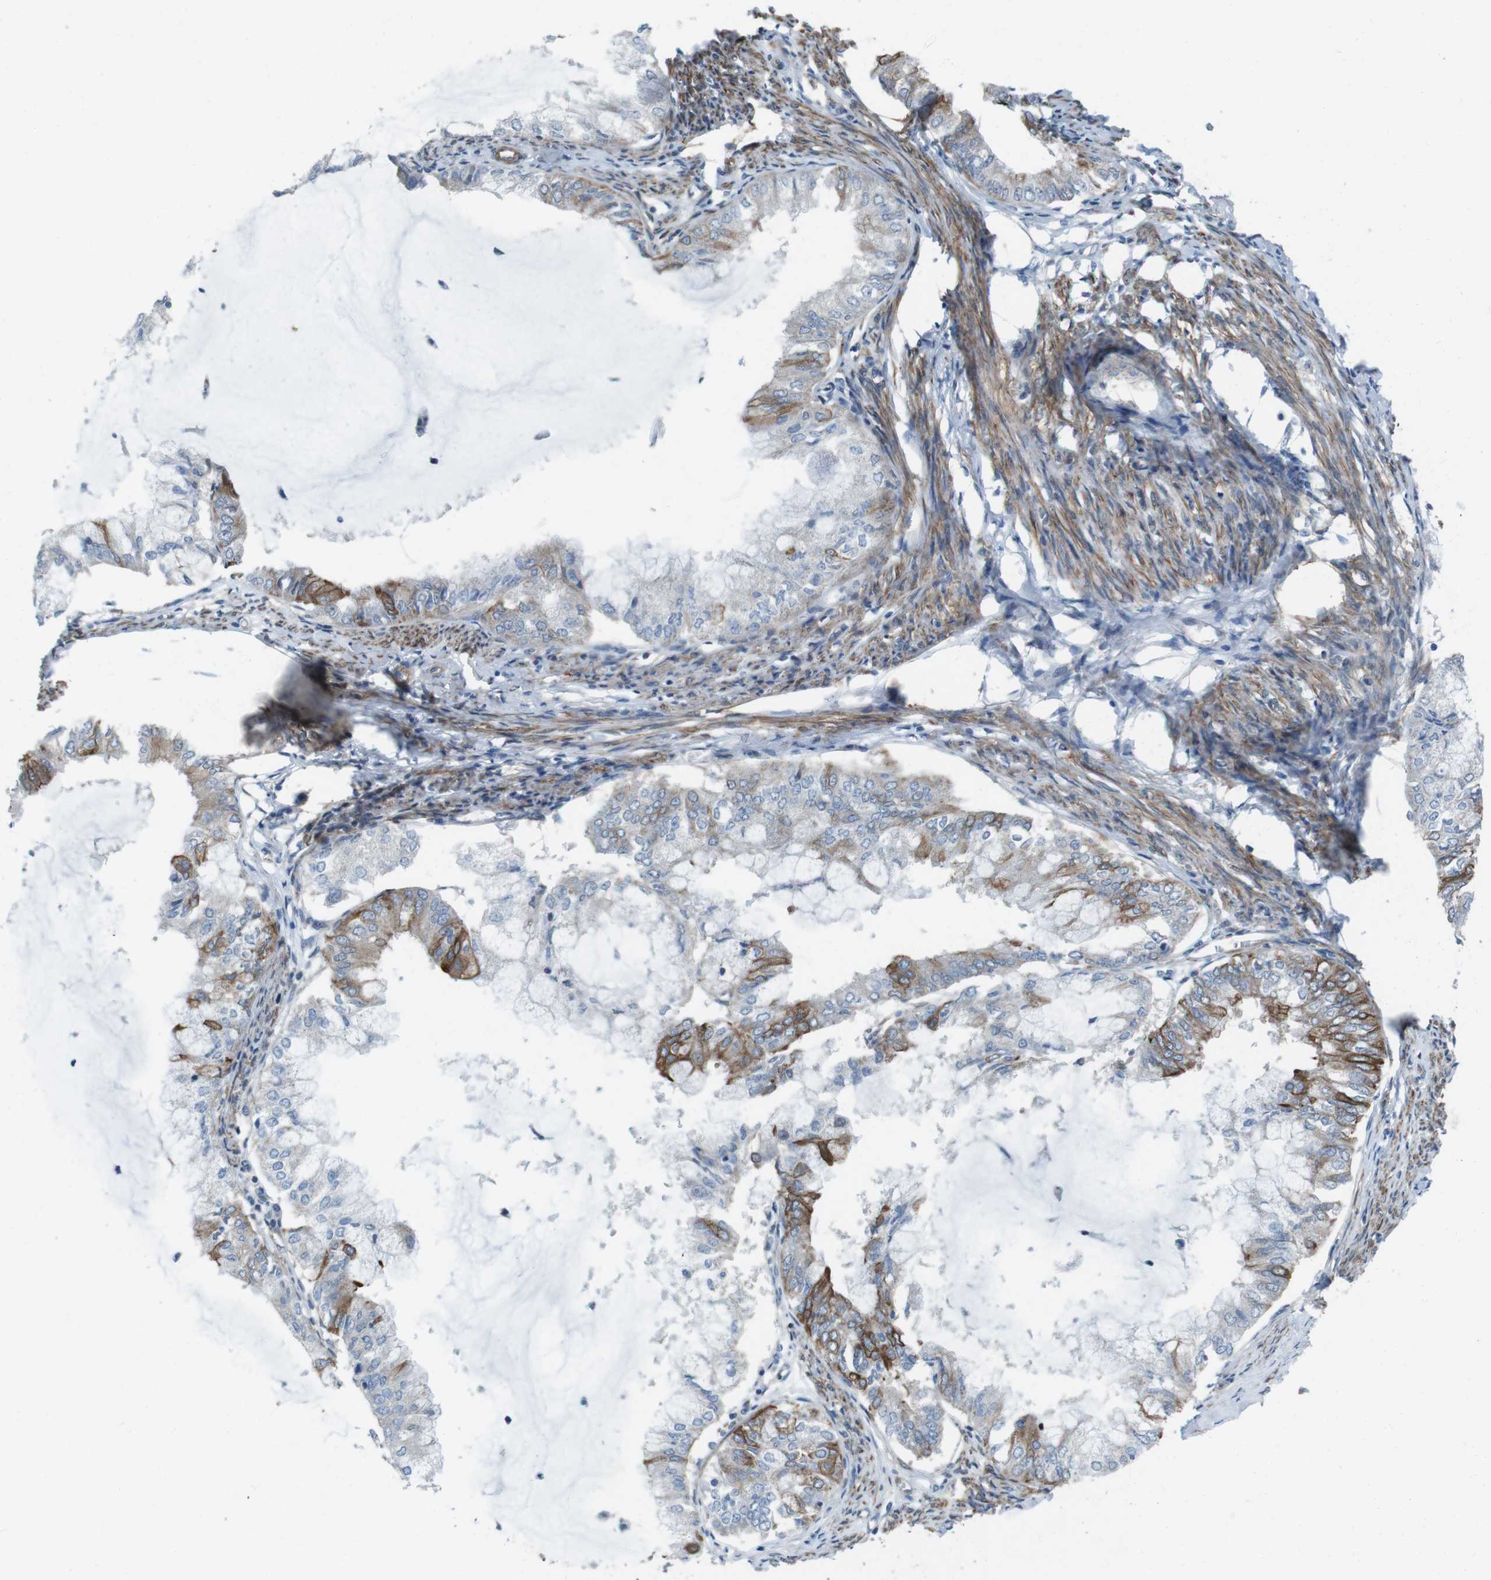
{"staining": {"intensity": "moderate", "quantity": "25%-75%", "location": "cytoplasmic/membranous"}, "tissue": "endometrial cancer", "cell_type": "Tumor cells", "image_type": "cancer", "snomed": [{"axis": "morphology", "description": "Adenocarcinoma, NOS"}, {"axis": "topography", "description": "Endometrium"}], "caption": "Endometrial cancer (adenocarcinoma) stained for a protein (brown) reveals moderate cytoplasmic/membranous positive expression in about 25%-75% of tumor cells.", "gene": "FAM174B", "patient": {"sex": "female", "age": 86}}